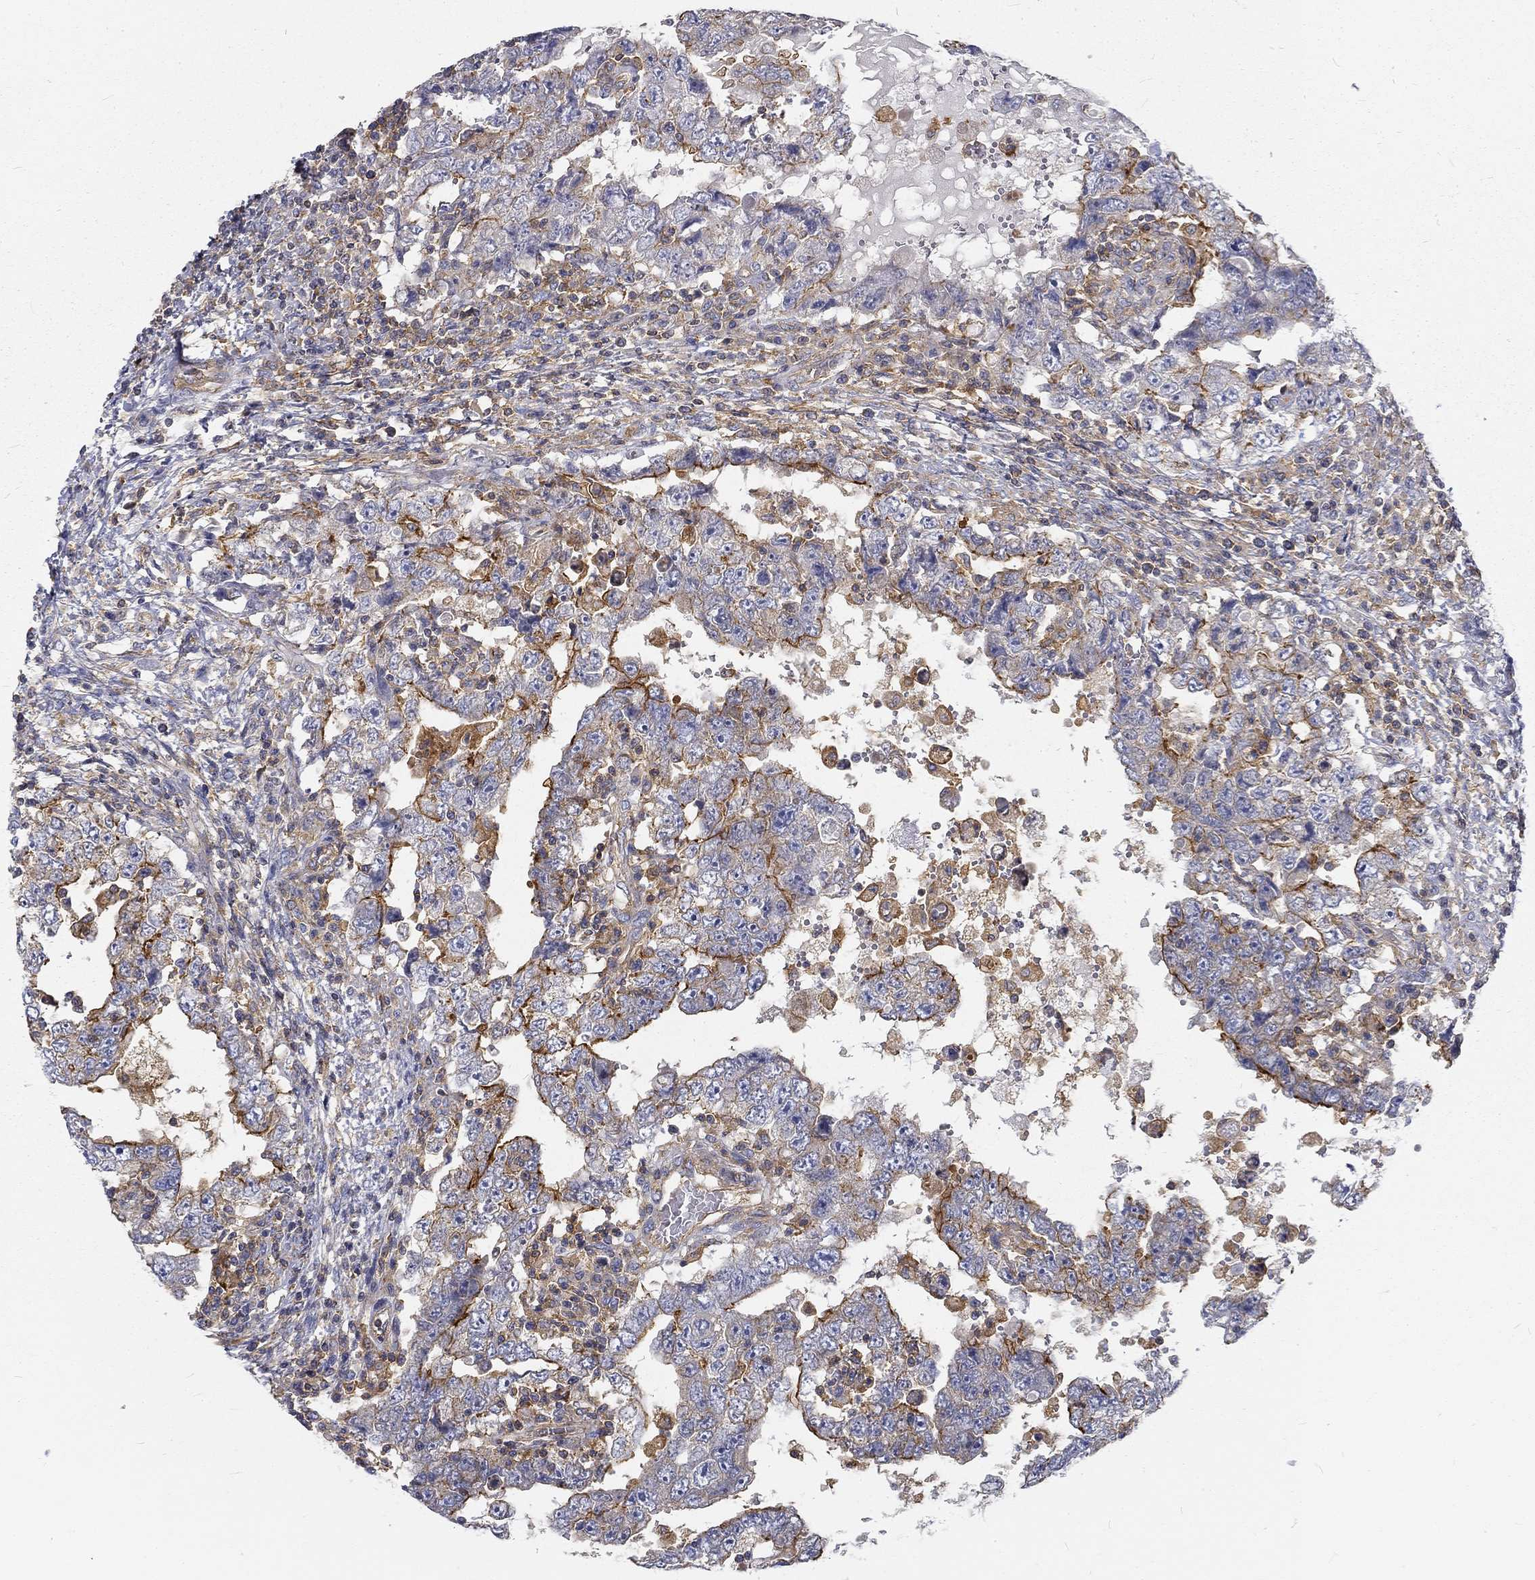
{"staining": {"intensity": "moderate", "quantity": "25%-75%", "location": "cytoplasmic/membranous"}, "tissue": "testis cancer", "cell_type": "Tumor cells", "image_type": "cancer", "snomed": [{"axis": "morphology", "description": "Carcinoma, Embryonal, NOS"}, {"axis": "topography", "description": "Testis"}], "caption": "Protein staining reveals moderate cytoplasmic/membranous expression in approximately 25%-75% of tumor cells in testis cancer (embryonal carcinoma). The staining was performed using DAB, with brown indicating positive protein expression. Nuclei are stained blue with hematoxylin.", "gene": "MTMR11", "patient": {"sex": "male", "age": 26}}